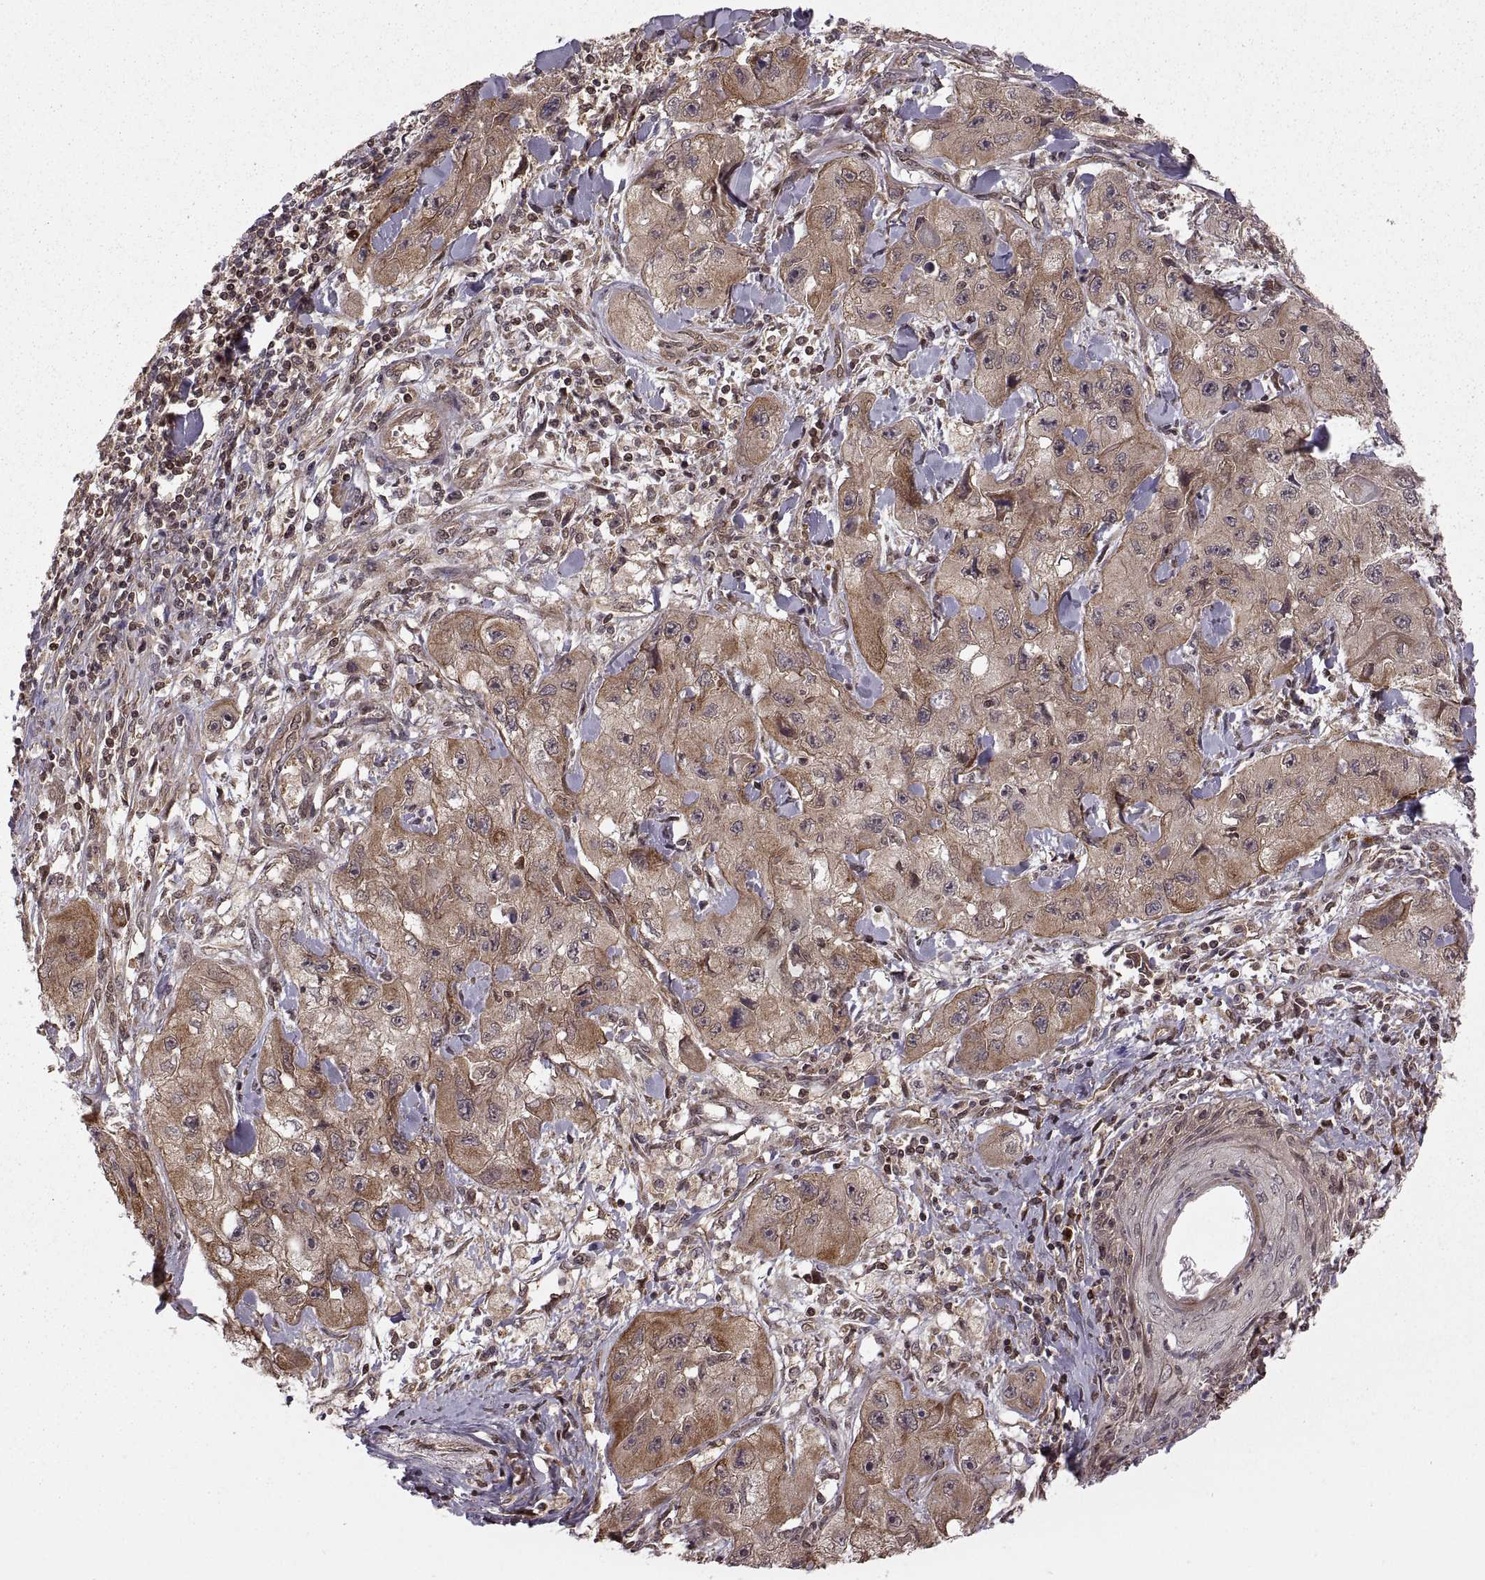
{"staining": {"intensity": "moderate", "quantity": ">75%", "location": "cytoplasmic/membranous"}, "tissue": "skin cancer", "cell_type": "Tumor cells", "image_type": "cancer", "snomed": [{"axis": "morphology", "description": "Squamous cell carcinoma, NOS"}, {"axis": "topography", "description": "Skin"}, {"axis": "topography", "description": "Subcutis"}], "caption": "Tumor cells display moderate cytoplasmic/membranous expression in approximately >75% of cells in skin cancer (squamous cell carcinoma).", "gene": "DEDD", "patient": {"sex": "male", "age": 73}}